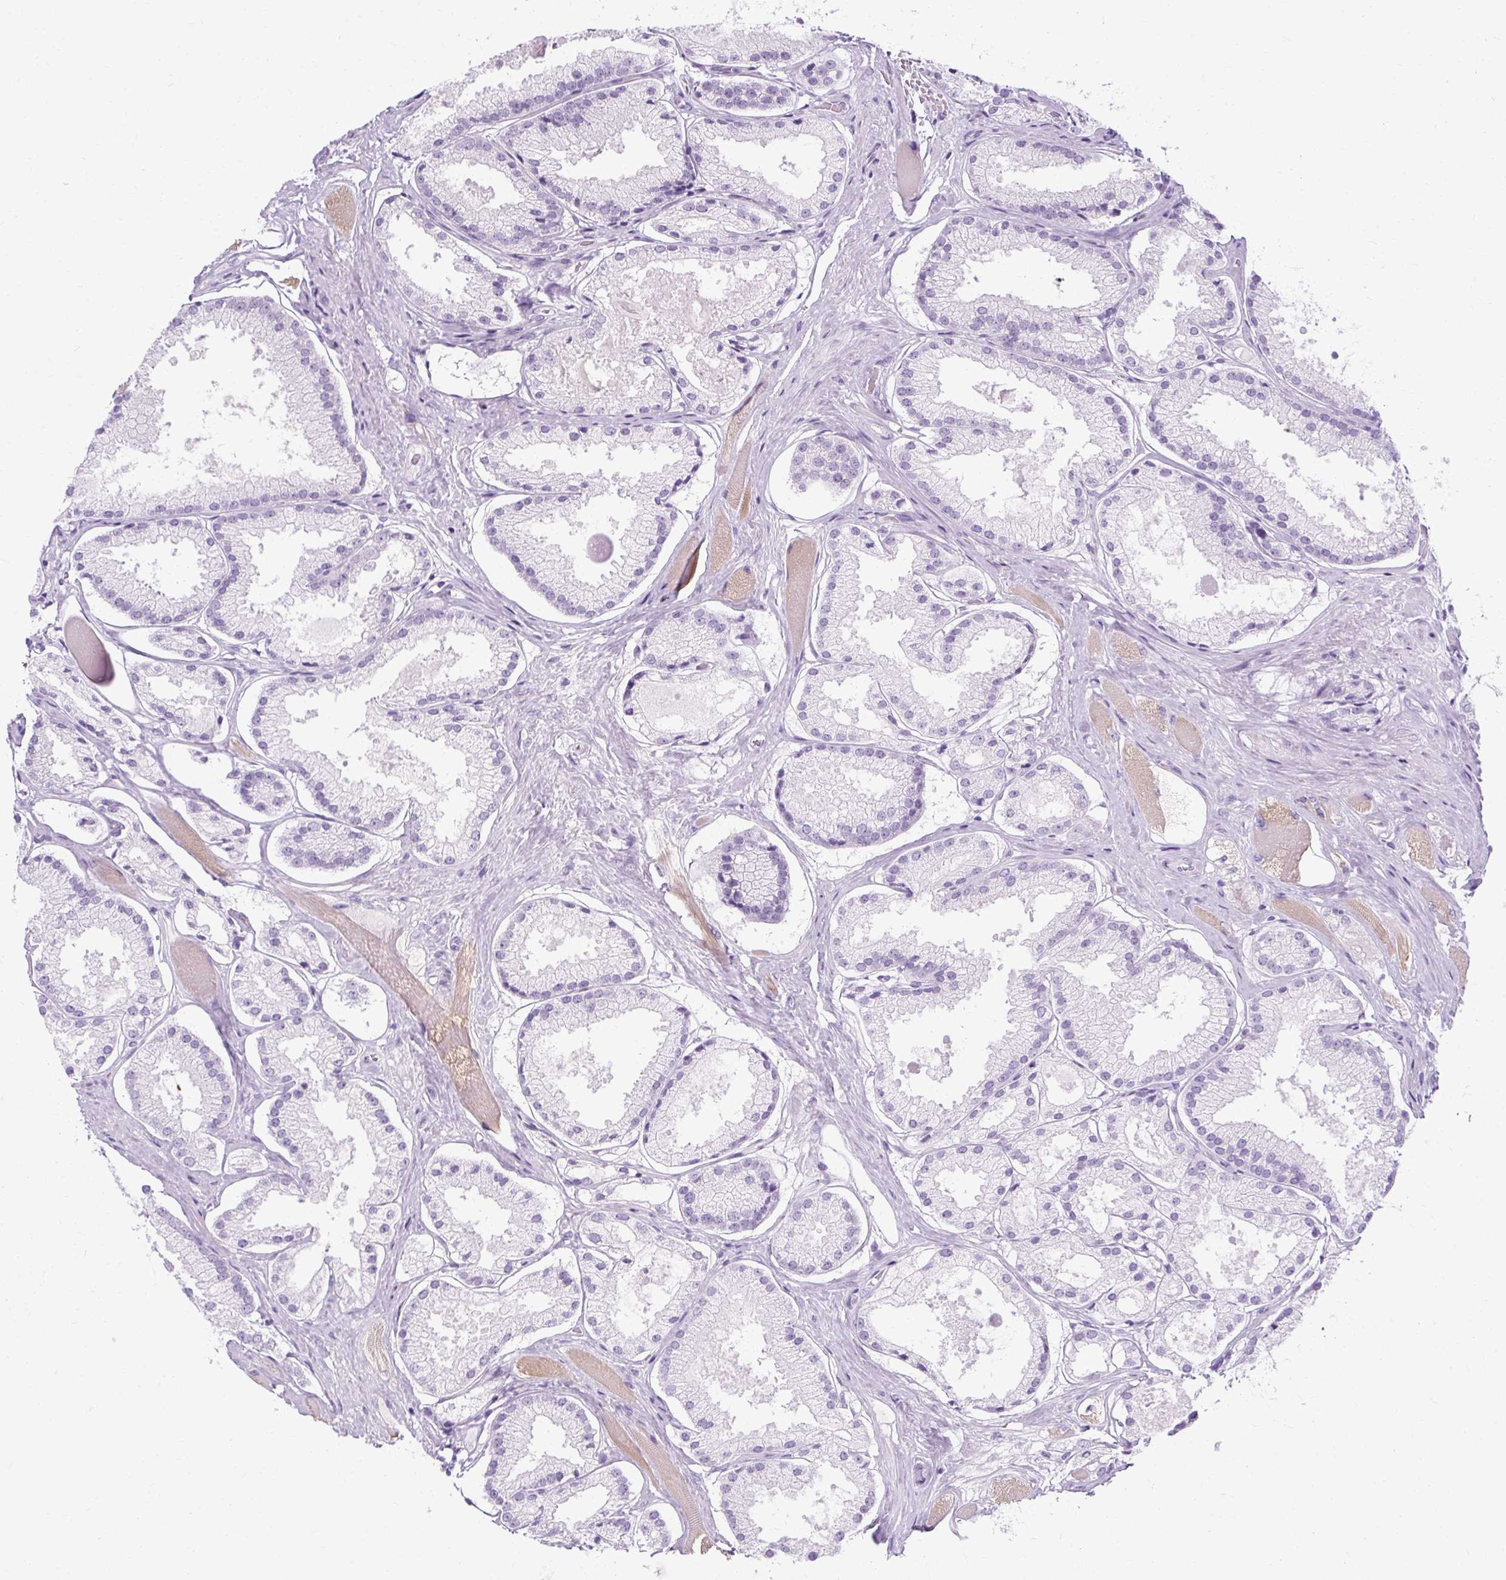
{"staining": {"intensity": "negative", "quantity": "none", "location": "none"}, "tissue": "prostate cancer", "cell_type": "Tumor cells", "image_type": "cancer", "snomed": [{"axis": "morphology", "description": "Adenocarcinoma, High grade"}, {"axis": "topography", "description": "Prostate"}], "caption": "Prostate adenocarcinoma (high-grade) was stained to show a protein in brown. There is no significant positivity in tumor cells.", "gene": "B3GNT4", "patient": {"sex": "male", "age": 68}}